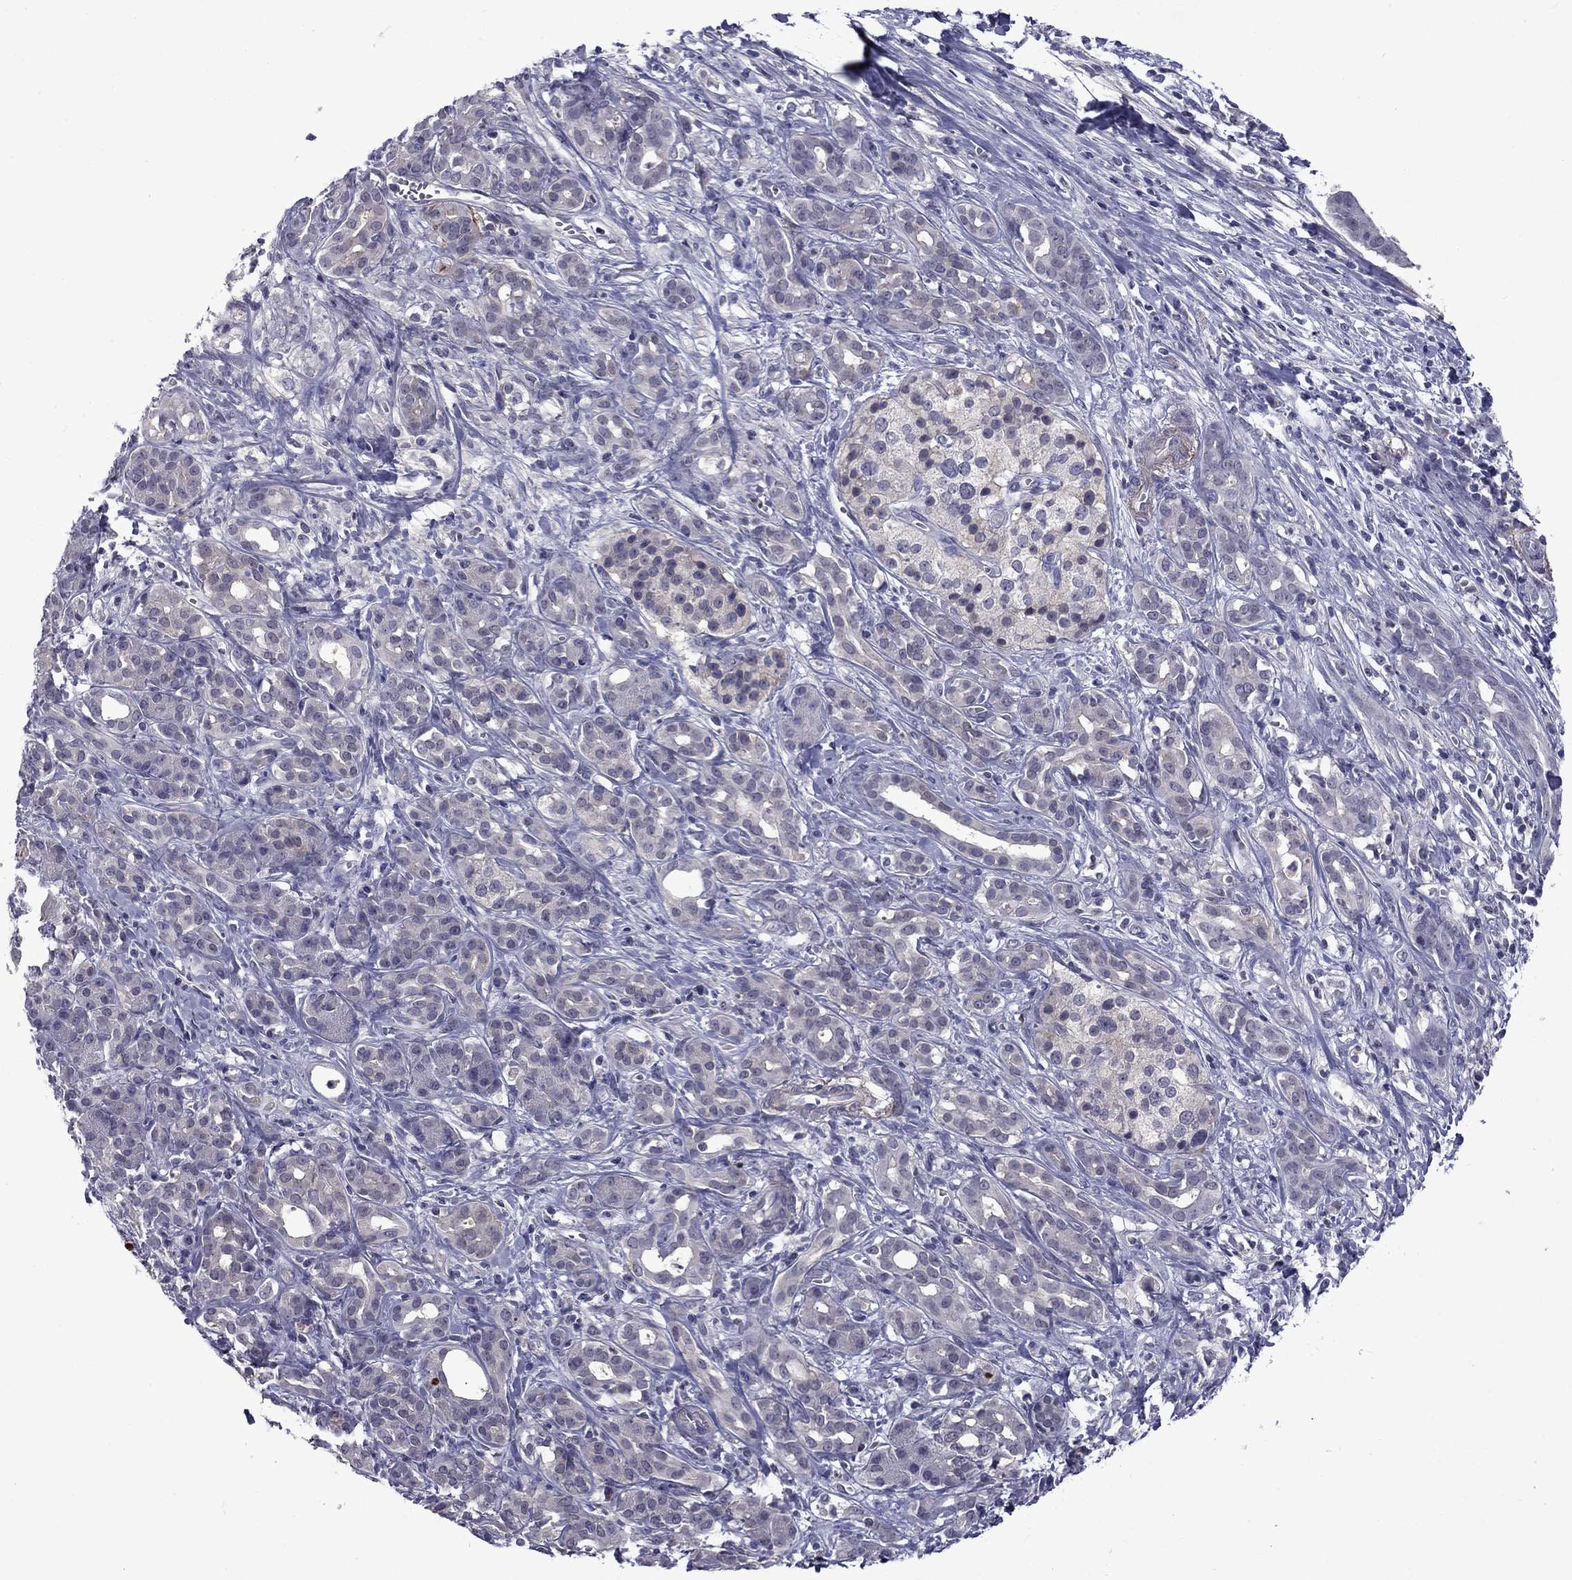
{"staining": {"intensity": "negative", "quantity": "none", "location": "none"}, "tissue": "pancreatic cancer", "cell_type": "Tumor cells", "image_type": "cancer", "snomed": [{"axis": "morphology", "description": "Adenocarcinoma, NOS"}, {"axis": "topography", "description": "Pancreas"}], "caption": "There is no significant expression in tumor cells of pancreatic cancer (adenocarcinoma).", "gene": "SNTA1", "patient": {"sex": "male", "age": 61}}